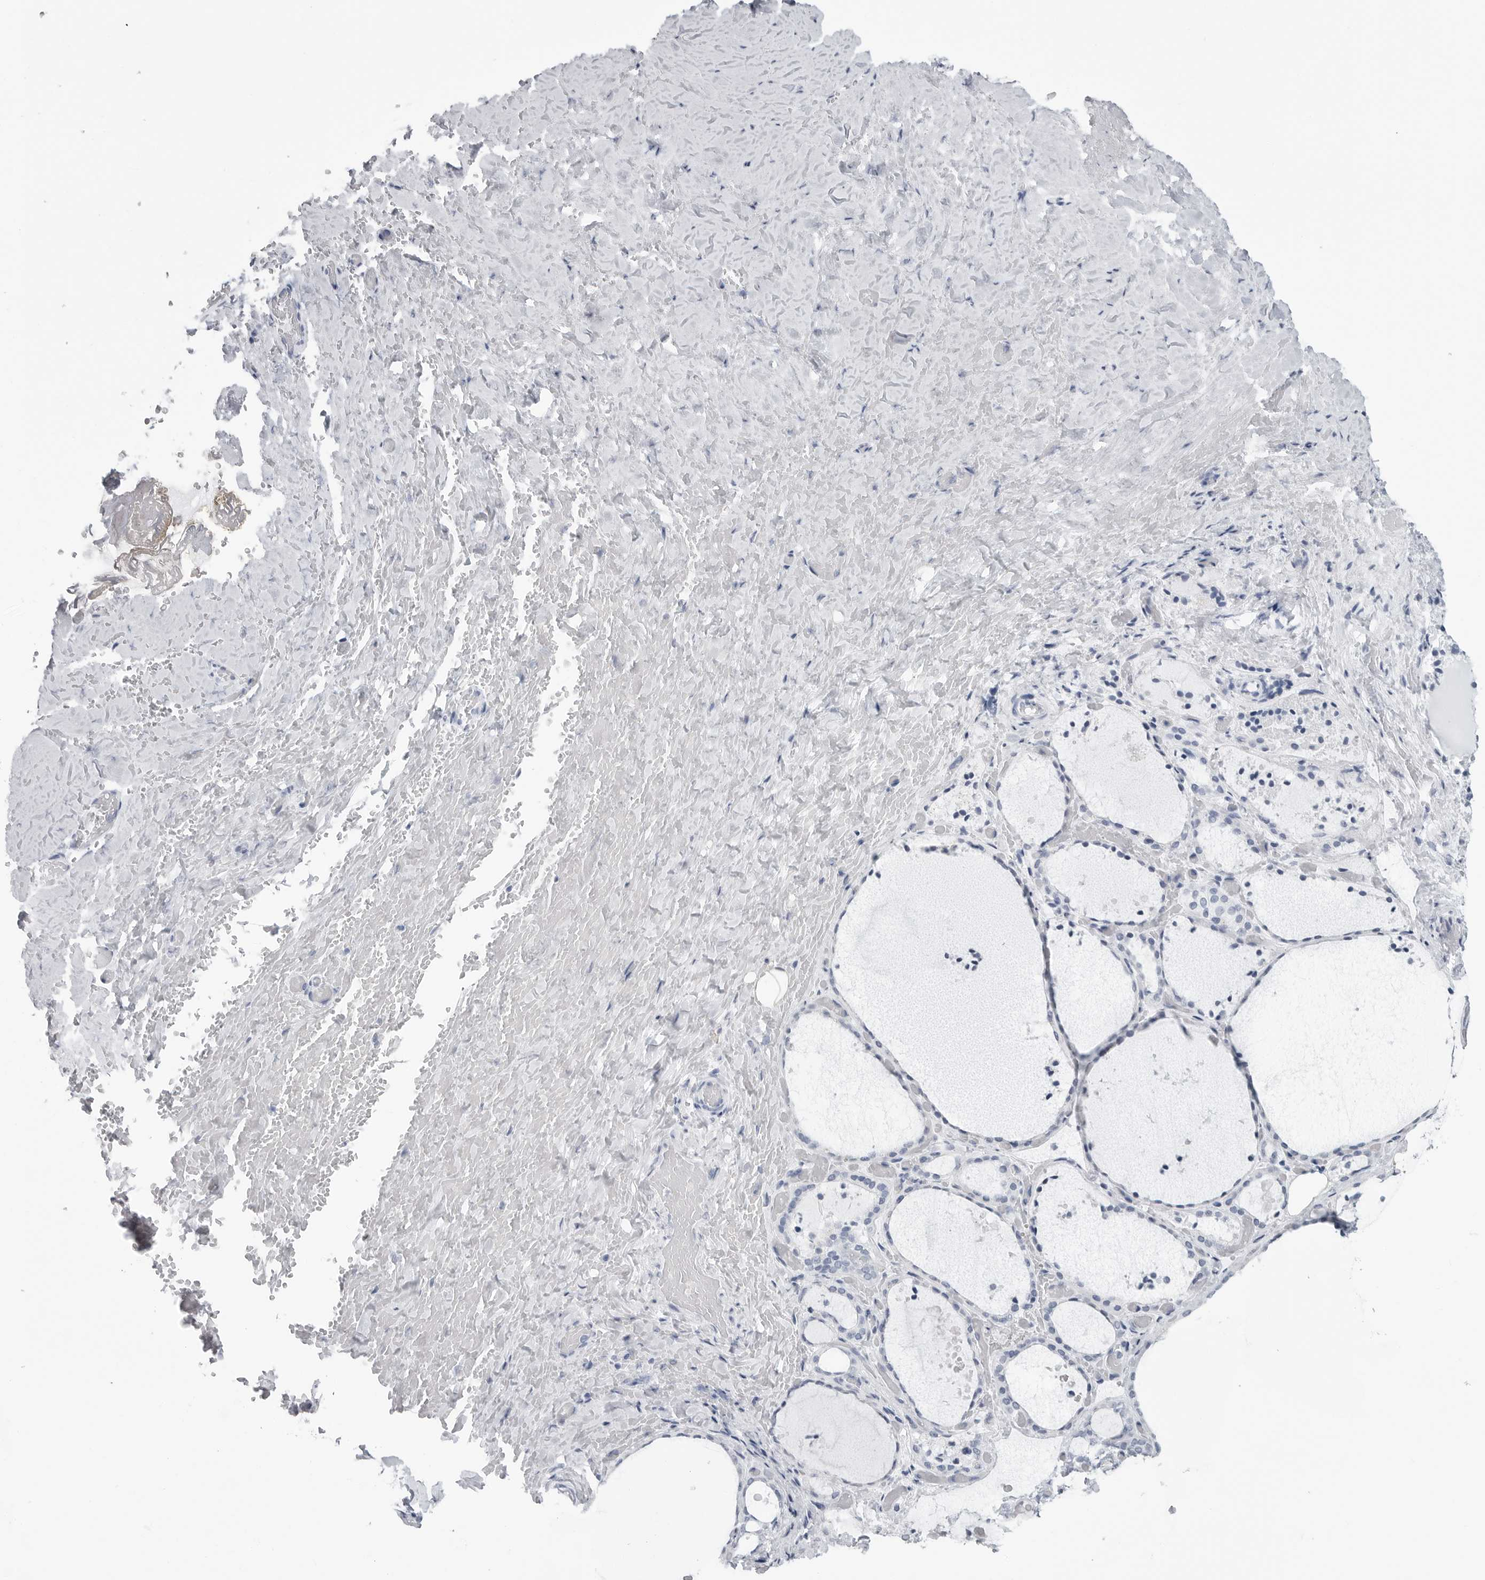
{"staining": {"intensity": "negative", "quantity": "none", "location": "none"}, "tissue": "thyroid gland", "cell_type": "Glandular cells", "image_type": "normal", "snomed": [{"axis": "morphology", "description": "Normal tissue, NOS"}, {"axis": "topography", "description": "Thyroid gland"}], "caption": "High magnification brightfield microscopy of benign thyroid gland stained with DAB (brown) and counterstained with hematoxylin (blue): glandular cells show no significant positivity. (DAB IHC with hematoxylin counter stain).", "gene": "CSH1", "patient": {"sex": "female", "age": 44}}